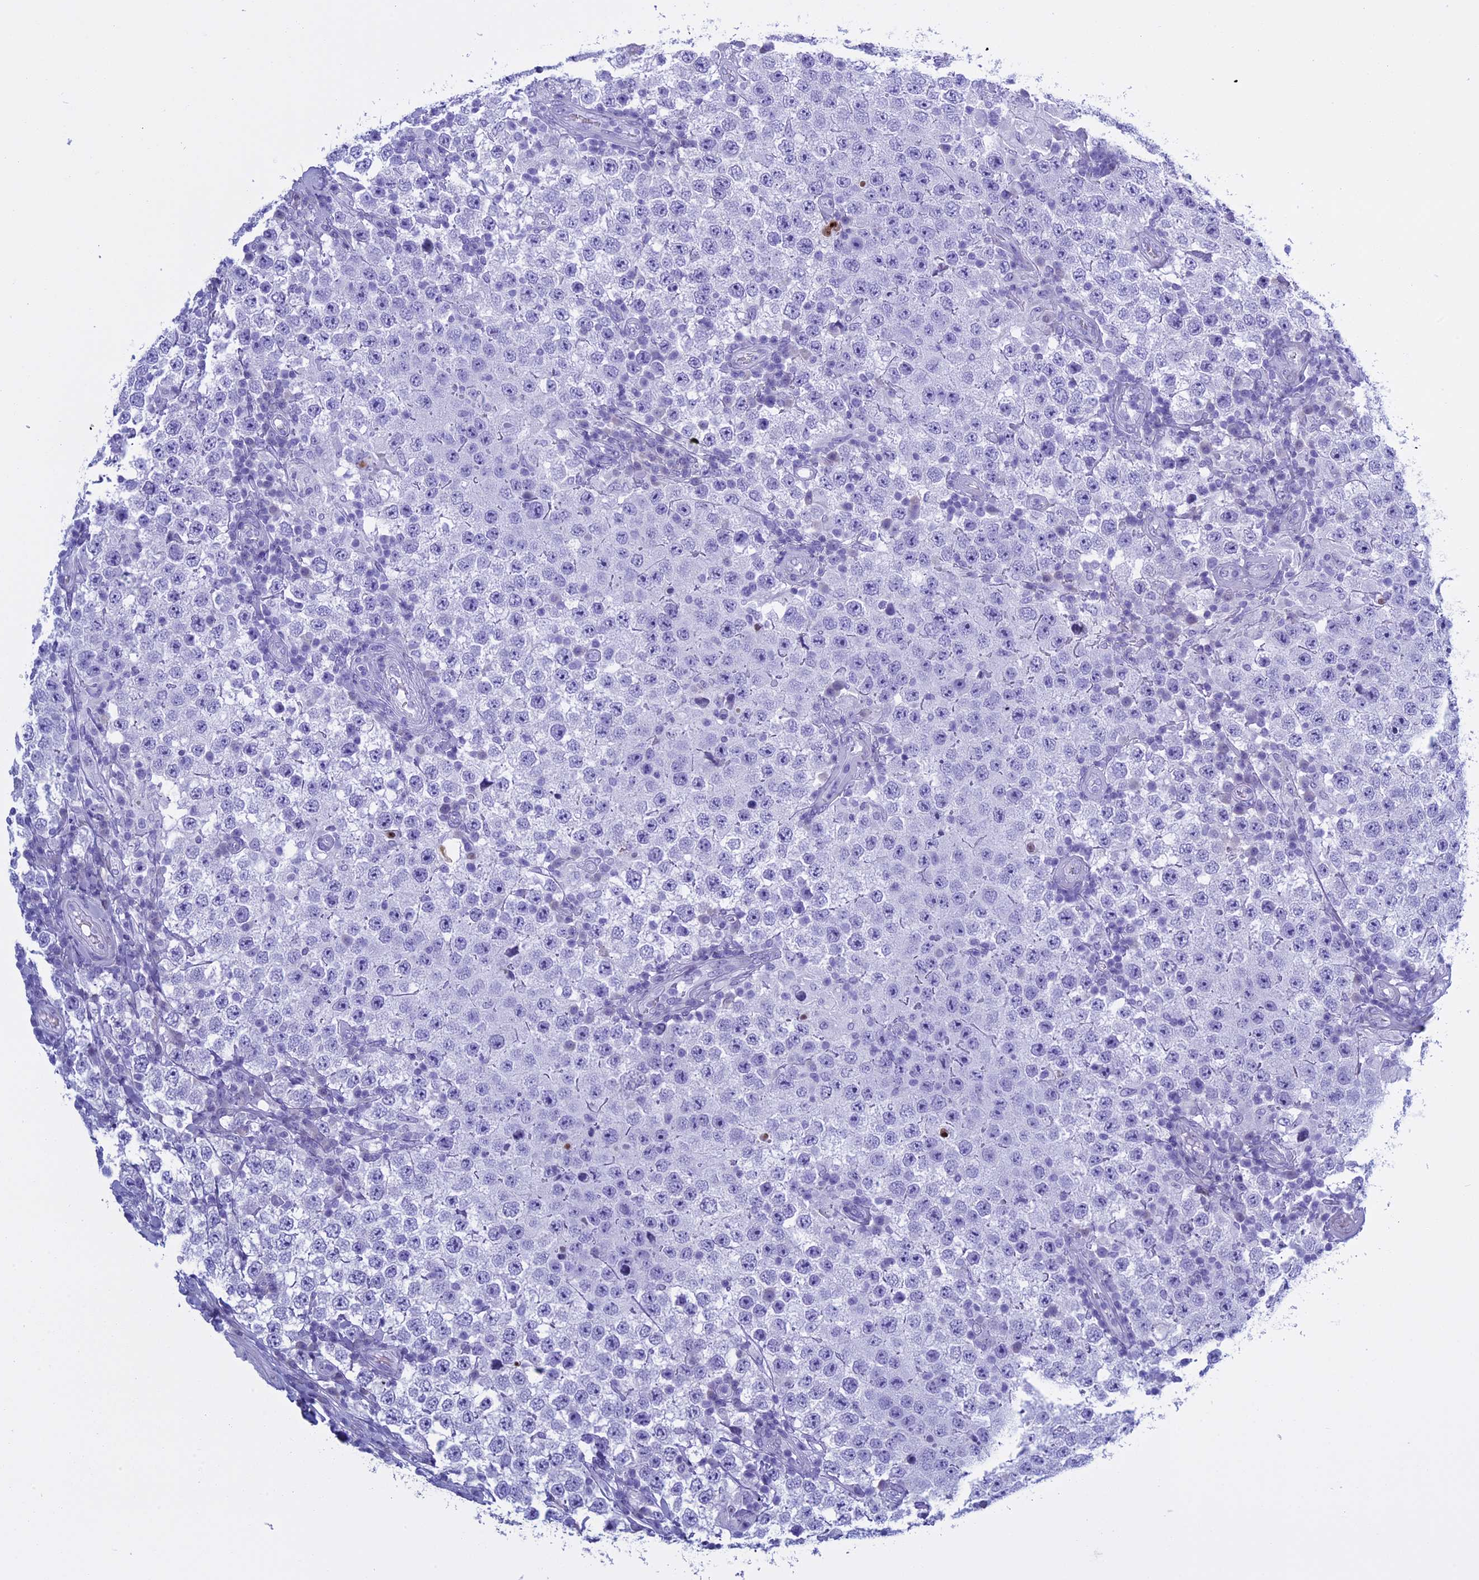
{"staining": {"intensity": "negative", "quantity": "none", "location": "none"}, "tissue": "testis cancer", "cell_type": "Tumor cells", "image_type": "cancer", "snomed": [{"axis": "morphology", "description": "Normal tissue, NOS"}, {"axis": "morphology", "description": "Urothelial carcinoma, High grade"}, {"axis": "morphology", "description": "Seminoma, NOS"}, {"axis": "morphology", "description": "Carcinoma, Embryonal, NOS"}, {"axis": "topography", "description": "Urinary bladder"}, {"axis": "topography", "description": "Testis"}], "caption": "This is a photomicrograph of immunohistochemistry (IHC) staining of testis cancer (seminoma), which shows no positivity in tumor cells.", "gene": "KCTD21", "patient": {"sex": "male", "age": 41}}